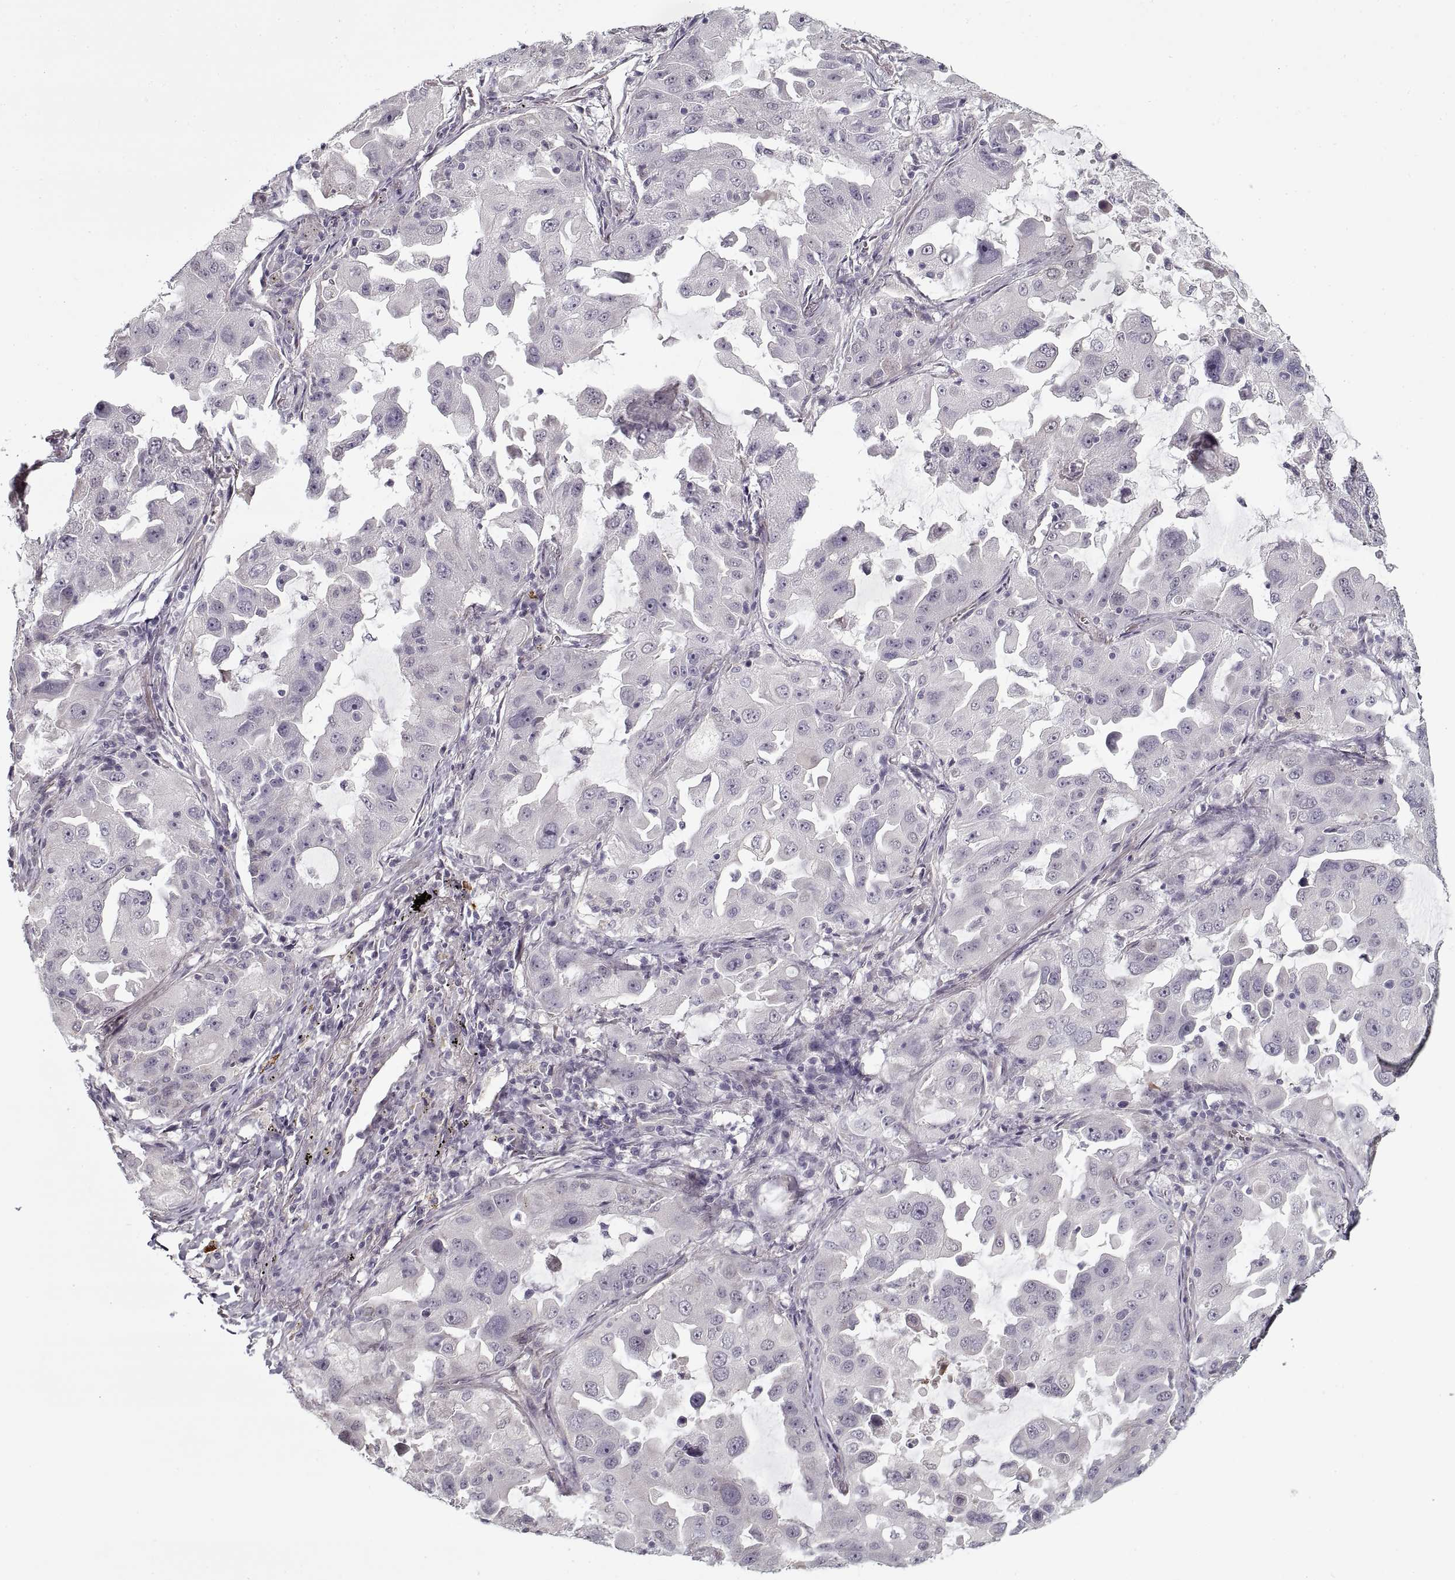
{"staining": {"intensity": "negative", "quantity": "none", "location": "none"}, "tissue": "lung cancer", "cell_type": "Tumor cells", "image_type": "cancer", "snomed": [{"axis": "morphology", "description": "Adenocarcinoma, NOS"}, {"axis": "topography", "description": "Lung"}], "caption": "High magnification brightfield microscopy of lung adenocarcinoma stained with DAB (3,3'-diaminobenzidine) (brown) and counterstained with hematoxylin (blue): tumor cells show no significant positivity.", "gene": "LAMB2", "patient": {"sex": "female", "age": 61}}